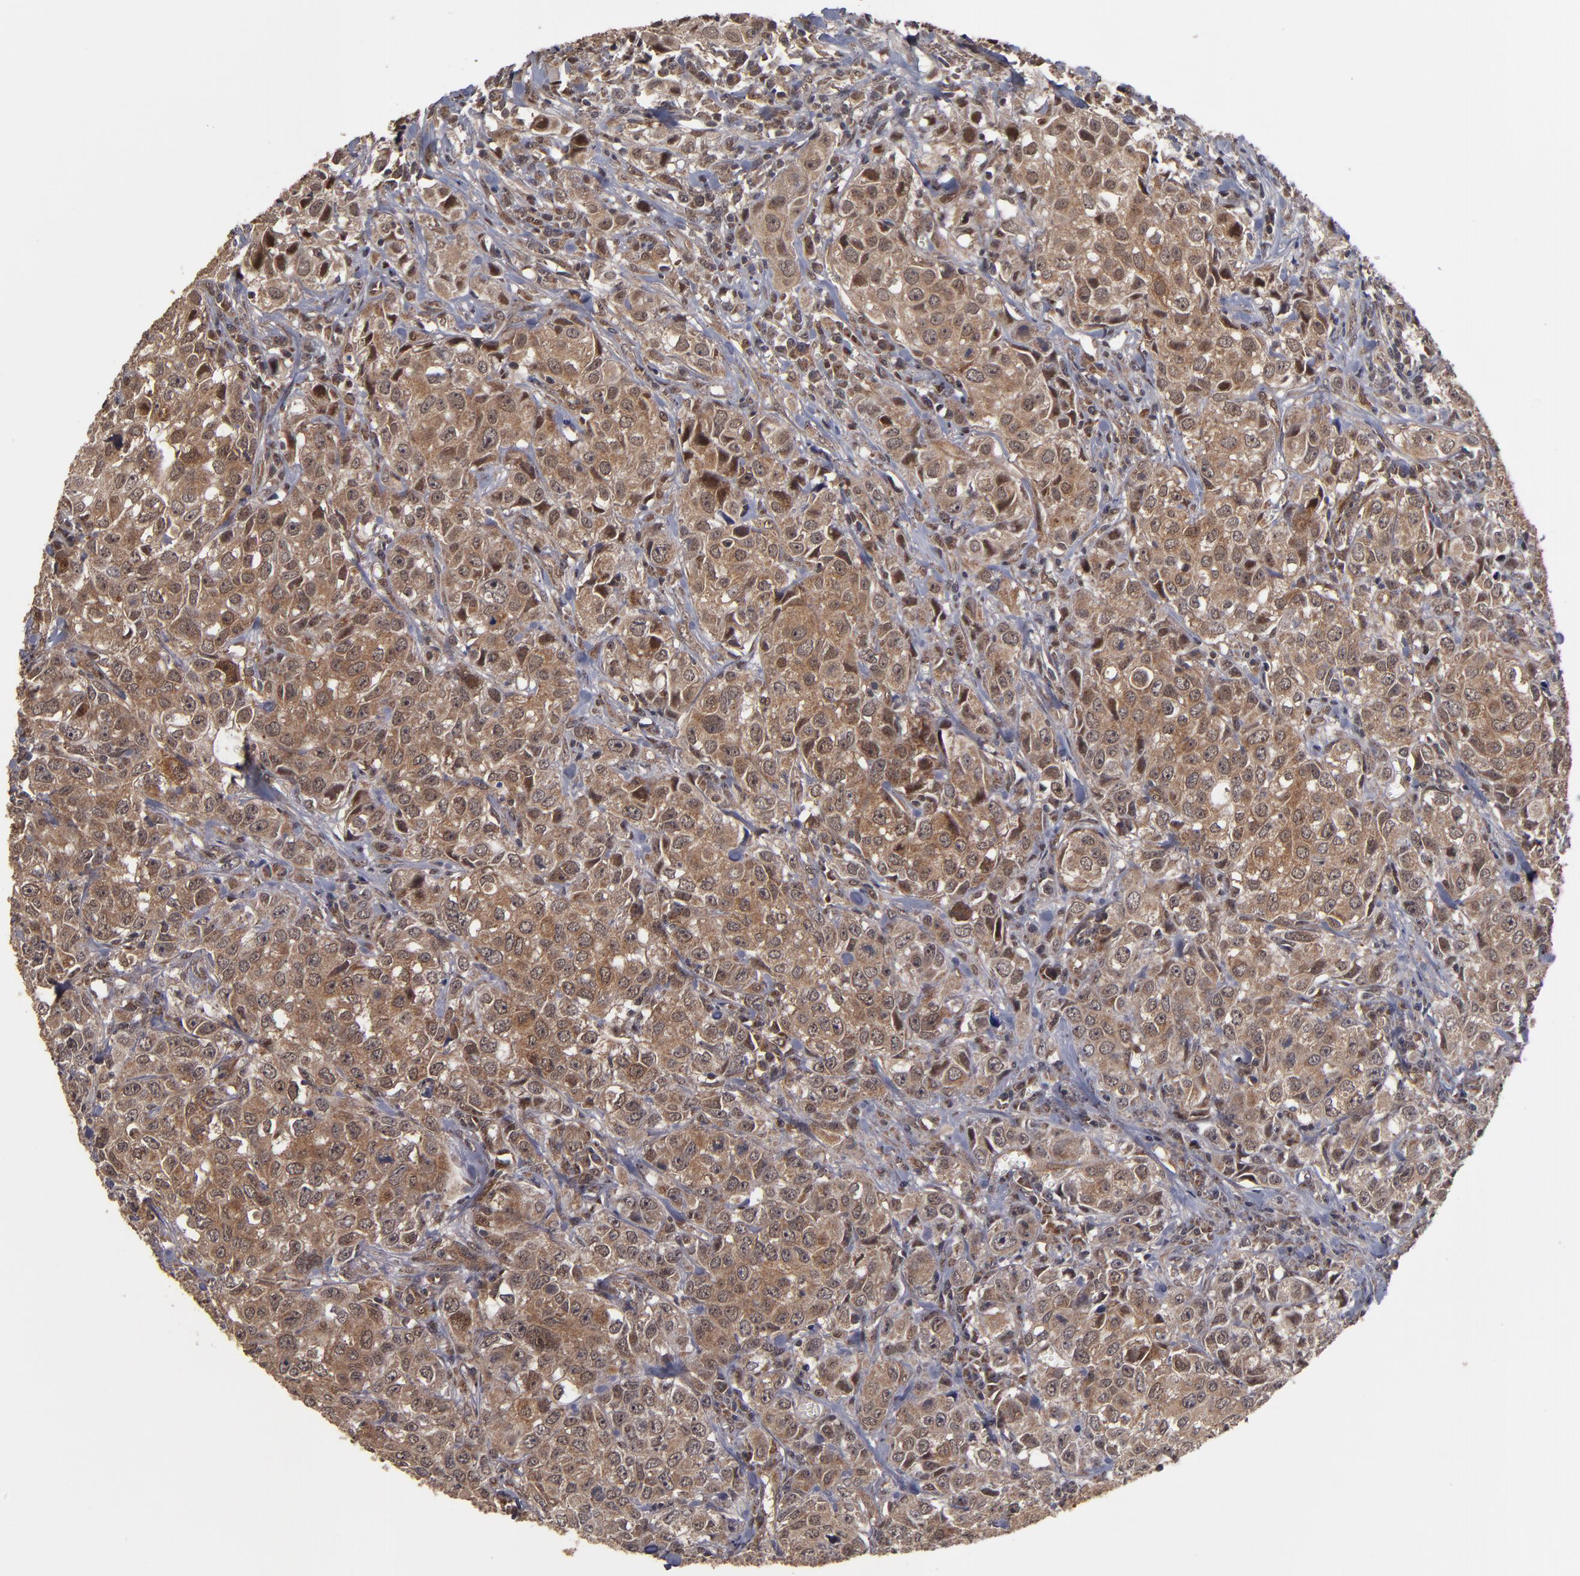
{"staining": {"intensity": "moderate", "quantity": ">75%", "location": "cytoplasmic/membranous"}, "tissue": "urothelial cancer", "cell_type": "Tumor cells", "image_type": "cancer", "snomed": [{"axis": "morphology", "description": "Urothelial carcinoma, High grade"}, {"axis": "topography", "description": "Urinary bladder"}], "caption": "IHC image of neoplastic tissue: high-grade urothelial carcinoma stained using immunohistochemistry (IHC) demonstrates medium levels of moderate protein expression localized specifically in the cytoplasmic/membranous of tumor cells, appearing as a cytoplasmic/membranous brown color.", "gene": "CUL5", "patient": {"sex": "female", "age": 75}}